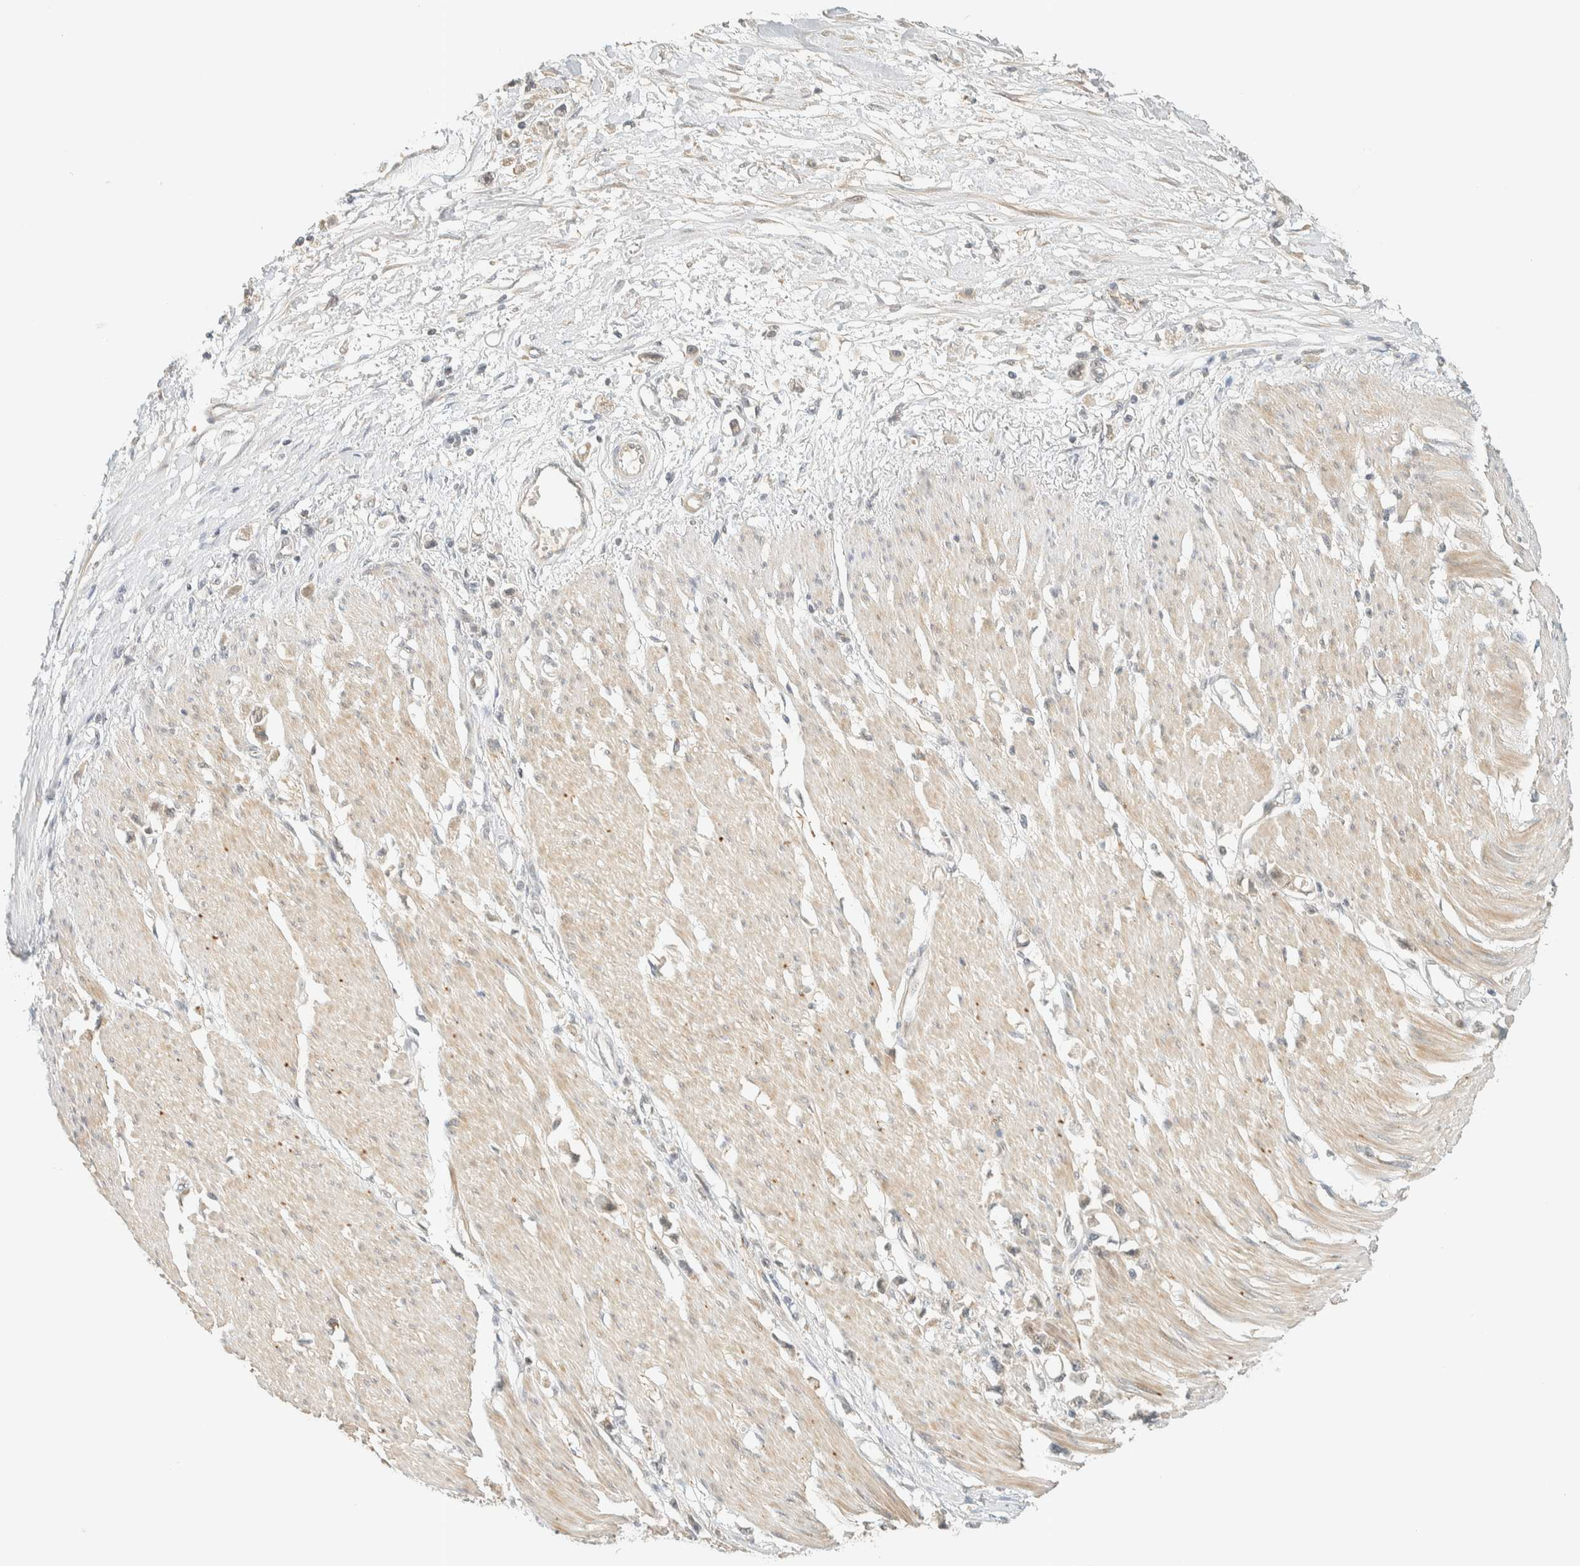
{"staining": {"intensity": "negative", "quantity": "none", "location": "none"}, "tissue": "stomach cancer", "cell_type": "Tumor cells", "image_type": "cancer", "snomed": [{"axis": "morphology", "description": "Adenocarcinoma, NOS"}, {"axis": "topography", "description": "Stomach"}], "caption": "There is no significant positivity in tumor cells of stomach cancer.", "gene": "KIFAP3", "patient": {"sex": "female", "age": 59}}